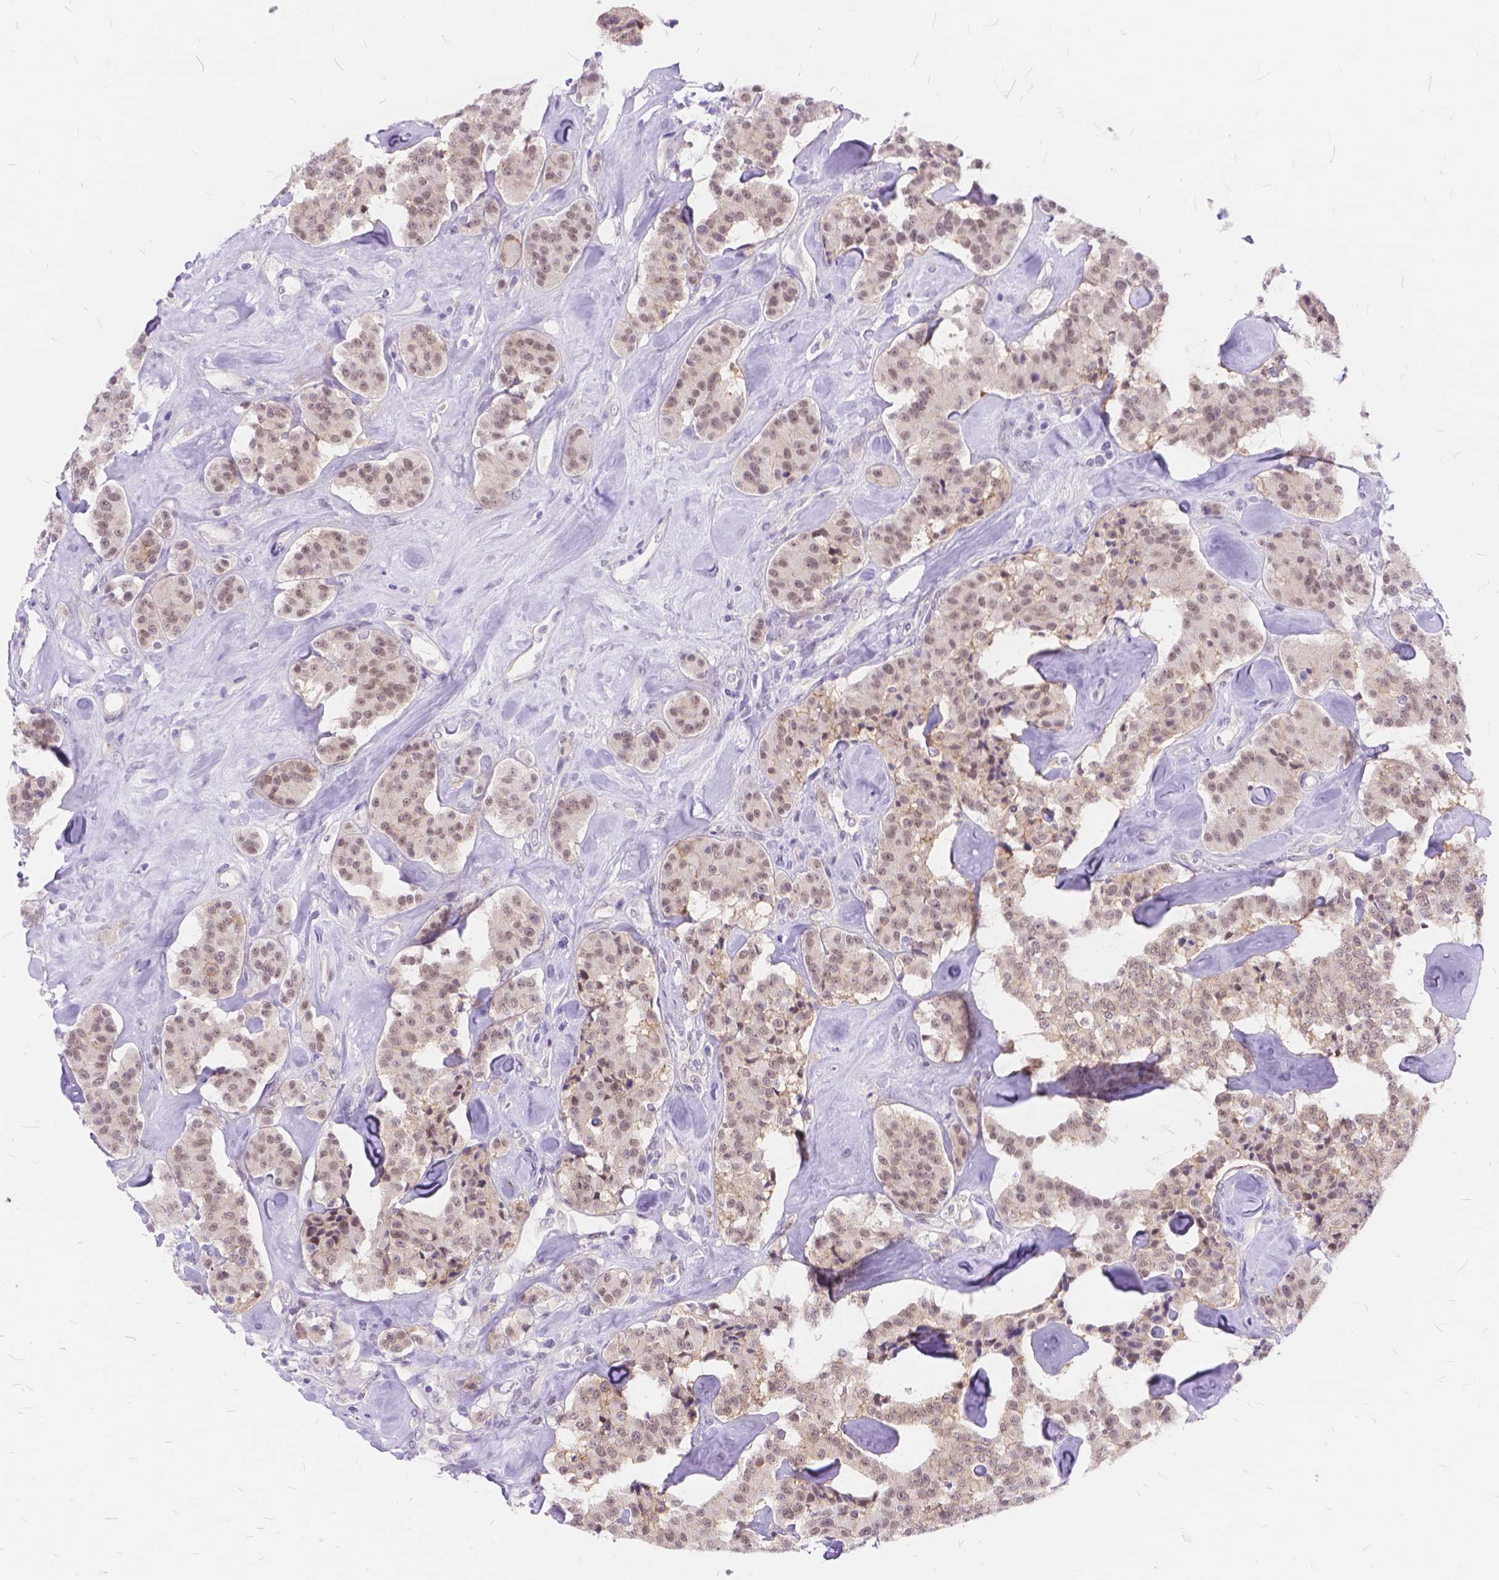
{"staining": {"intensity": "weak", "quantity": ">75%", "location": "nuclear"}, "tissue": "carcinoid", "cell_type": "Tumor cells", "image_type": "cancer", "snomed": [{"axis": "morphology", "description": "Carcinoid, malignant, NOS"}, {"axis": "topography", "description": "Pancreas"}], "caption": "A high-resolution histopathology image shows immunohistochemistry (IHC) staining of carcinoid, which exhibits weak nuclear staining in approximately >75% of tumor cells.", "gene": "MAN2C1", "patient": {"sex": "male", "age": 41}}